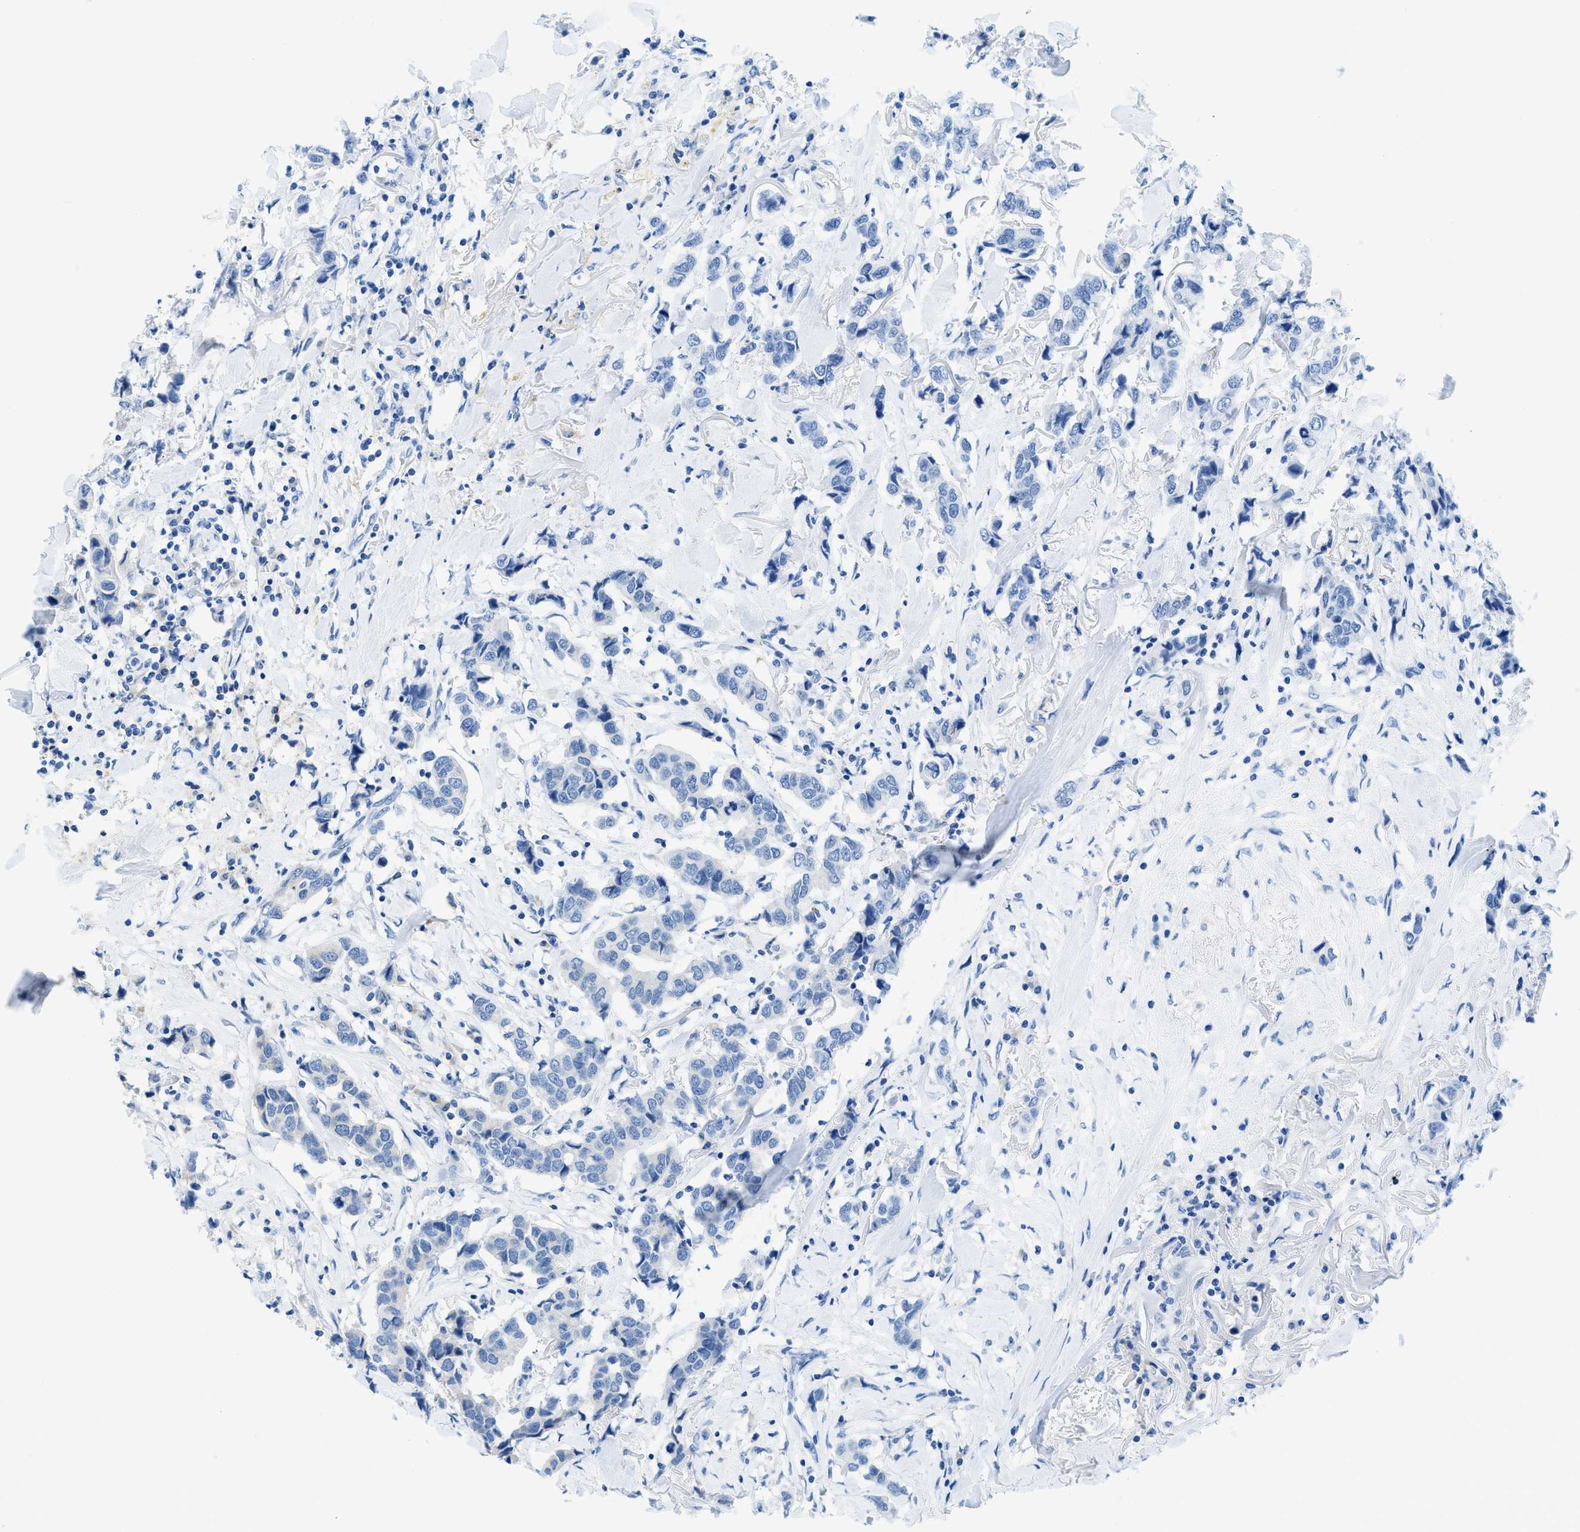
{"staining": {"intensity": "negative", "quantity": "none", "location": "none"}, "tissue": "breast cancer", "cell_type": "Tumor cells", "image_type": "cancer", "snomed": [{"axis": "morphology", "description": "Duct carcinoma"}, {"axis": "topography", "description": "Breast"}], "caption": "Image shows no protein staining in tumor cells of intraductal carcinoma (breast) tissue.", "gene": "TMEM248", "patient": {"sex": "female", "age": 80}}